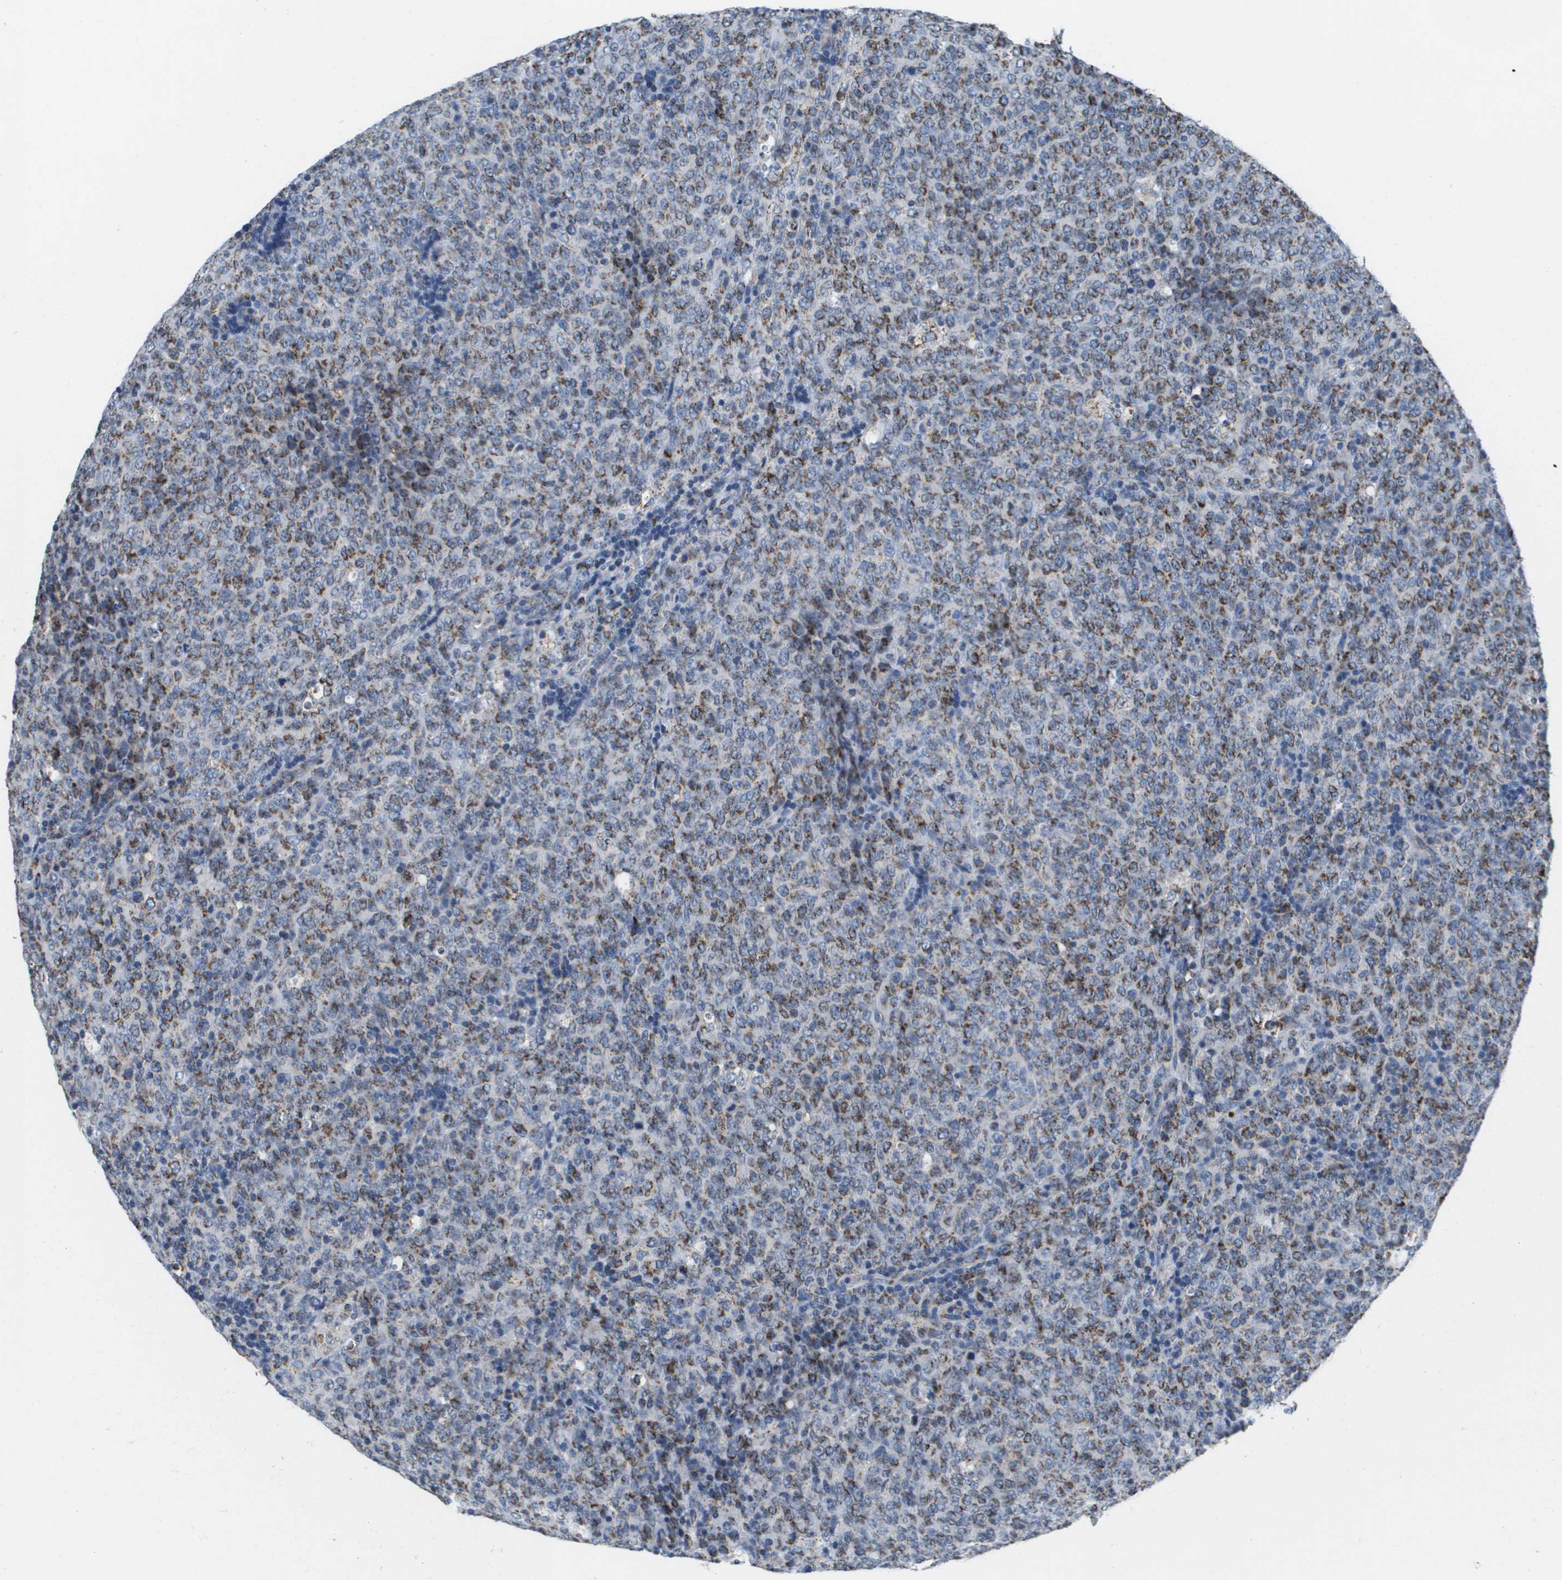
{"staining": {"intensity": "strong", "quantity": ">75%", "location": "cytoplasmic/membranous"}, "tissue": "lymphoma", "cell_type": "Tumor cells", "image_type": "cancer", "snomed": [{"axis": "morphology", "description": "Malignant lymphoma, non-Hodgkin's type, High grade"}, {"axis": "topography", "description": "Tonsil"}], "caption": "Lymphoma tissue reveals strong cytoplasmic/membranous positivity in approximately >75% of tumor cells", "gene": "ATP5F1B", "patient": {"sex": "female", "age": 36}}